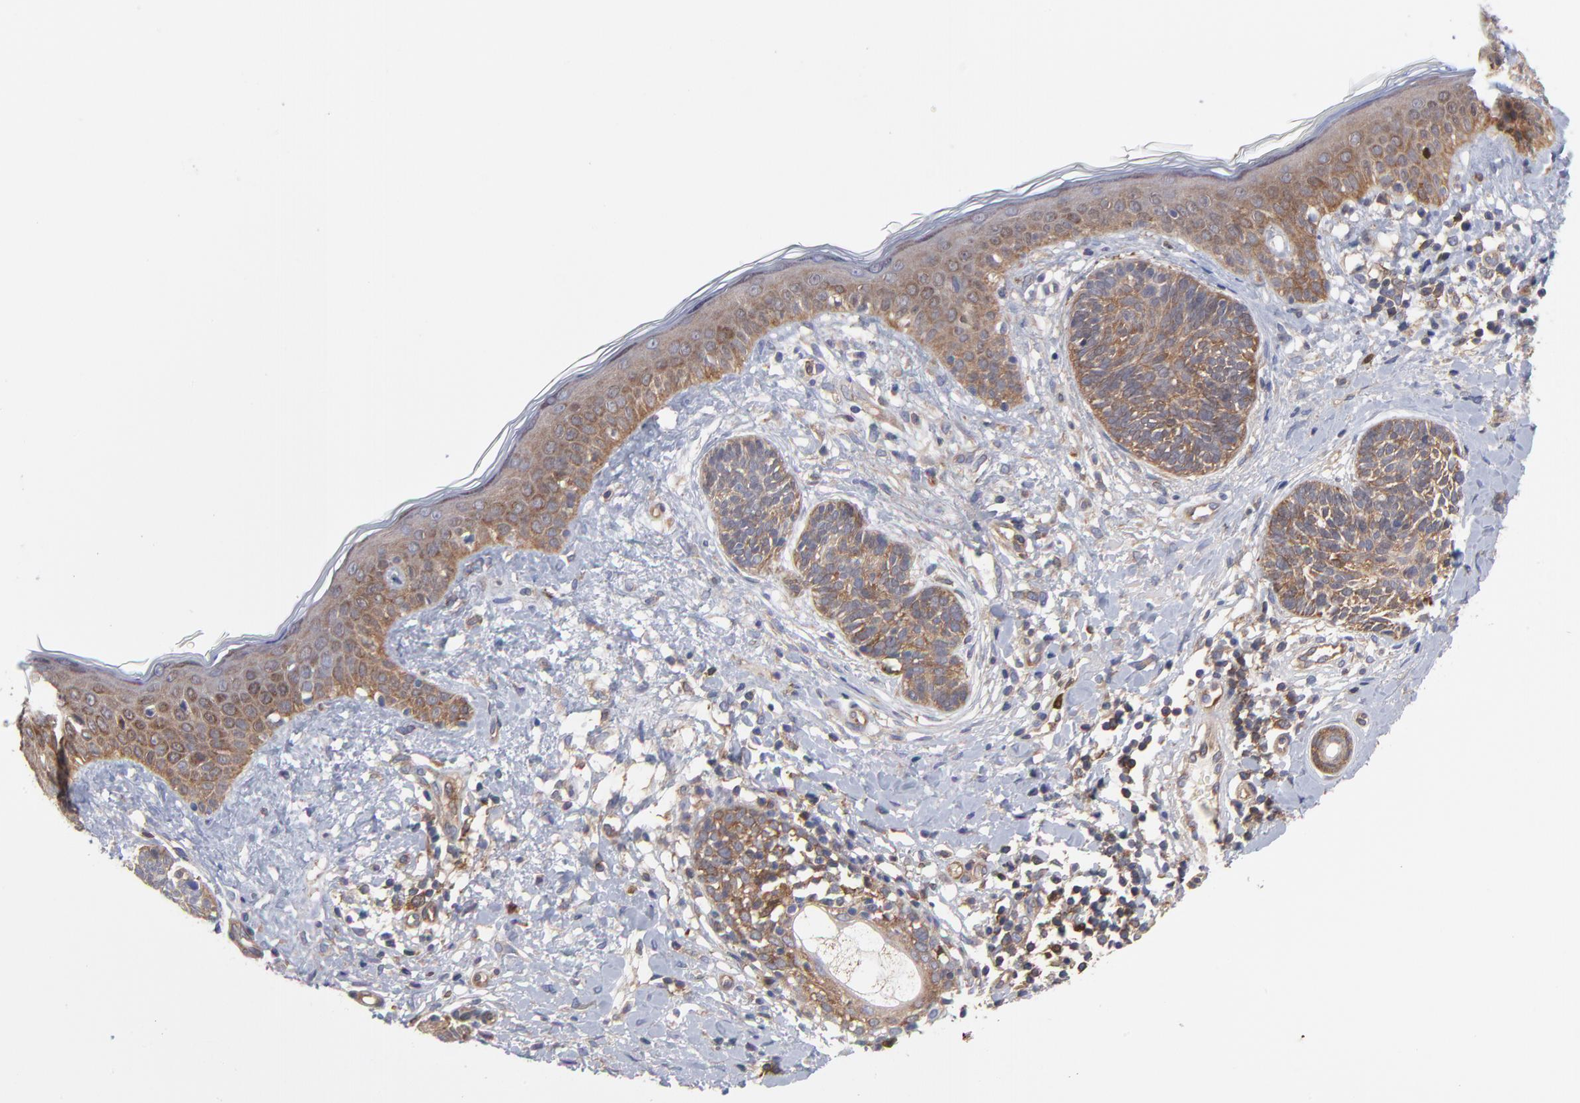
{"staining": {"intensity": "weak", "quantity": ">75%", "location": "cytoplasmic/membranous"}, "tissue": "skin cancer", "cell_type": "Tumor cells", "image_type": "cancer", "snomed": [{"axis": "morphology", "description": "Normal tissue, NOS"}, {"axis": "morphology", "description": "Basal cell carcinoma"}, {"axis": "topography", "description": "Skin"}], "caption": "About >75% of tumor cells in human skin cancer (basal cell carcinoma) show weak cytoplasmic/membranous protein positivity as visualized by brown immunohistochemical staining.", "gene": "NFKBIA", "patient": {"sex": "male", "age": 63}}